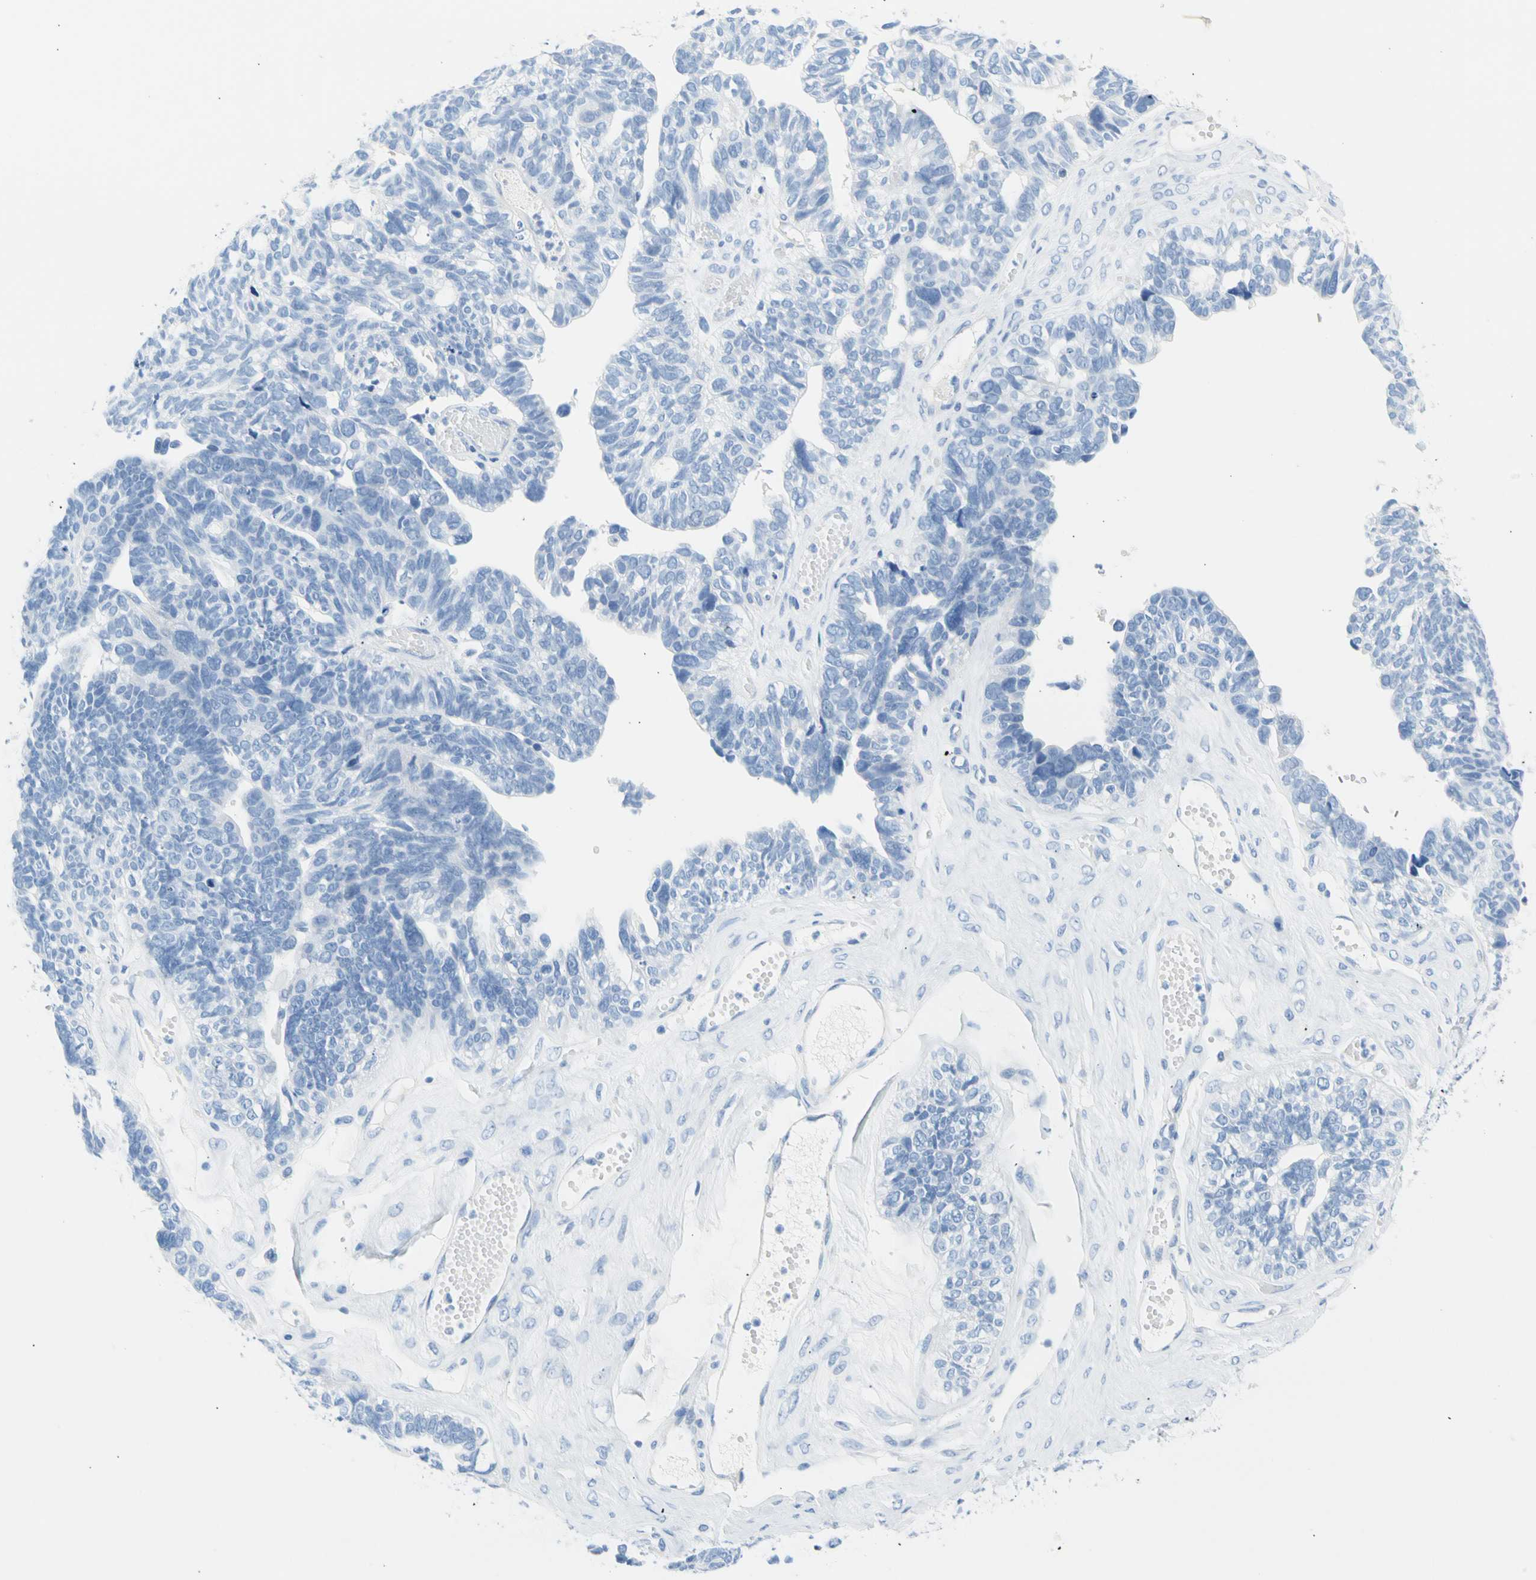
{"staining": {"intensity": "negative", "quantity": "none", "location": "none"}, "tissue": "ovarian cancer", "cell_type": "Tumor cells", "image_type": "cancer", "snomed": [{"axis": "morphology", "description": "Cystadenocarcinoma, serous, NOS"}, {"axis": "topography", "description": "Ovary"}], "caption": "Immunohistochemistry photomicrograph of neoplastic tissue: human ovarian cancer stained with DAB reveals no significant protein expression in tumor cells.", "gene": "CEL", "patient": {"sex": "female", "age": 79}}